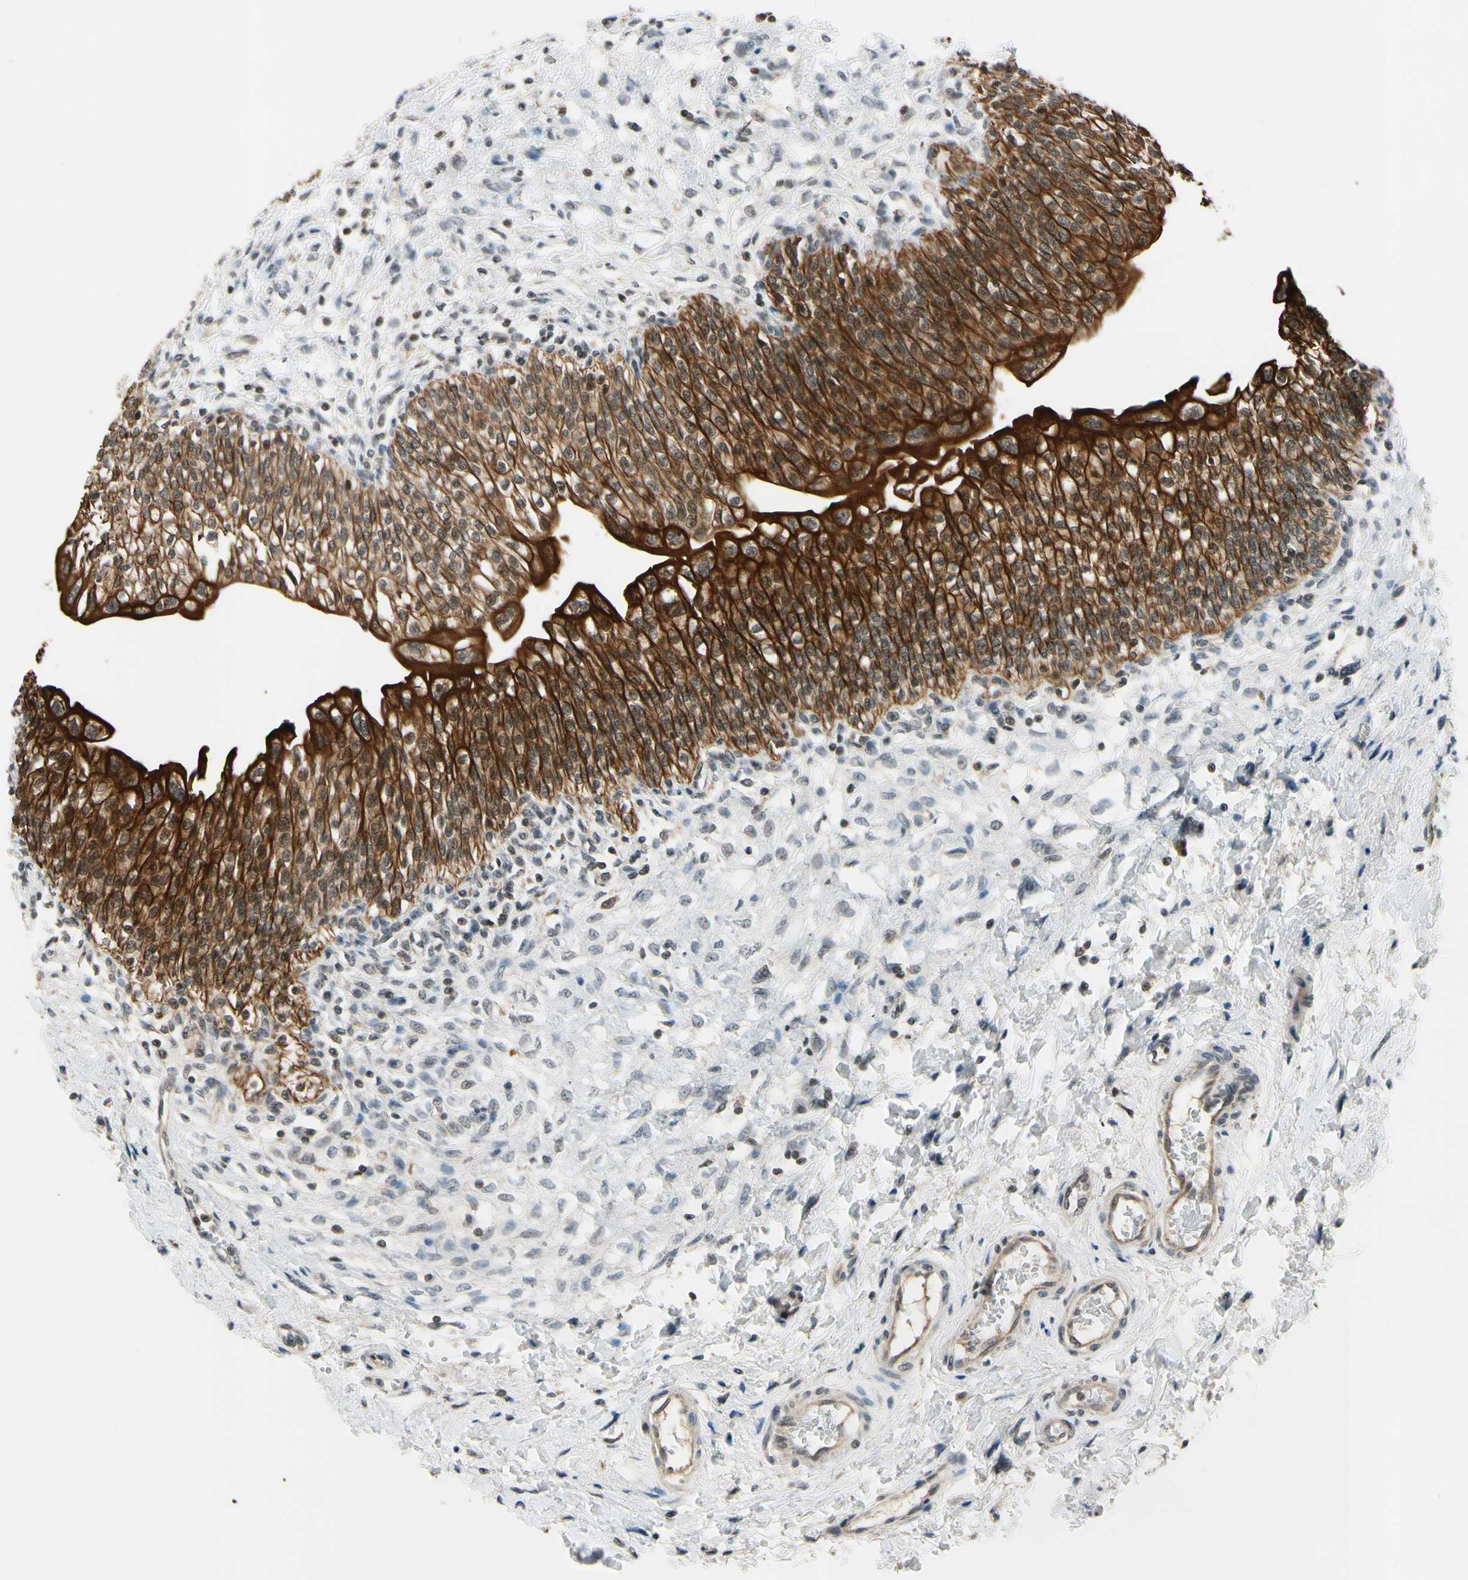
{"staining": {"intensity": "strong", "quantity": ">75%", "location": "cytoplasmic/membranous,nuclear"}, "tissue": "urinary bladder", "cell_type": "Urothelial cells", "image_type": "normal", "snomed": [{"axis": "morphology", "description": "Normal tissue, NOS"}, {"axis": "topography", "description": "Urinary bladder"}], "caption": "Immunohistochemistry micrograph of normal human urinary bladder stained for a protein (brown), which exhibits high levels of strong cytoplasmic/membranous,nuclear staining in about >75% of urothelial cells.", "gene": "TAF12", "patient": {"sex": "male", "age": 55}}